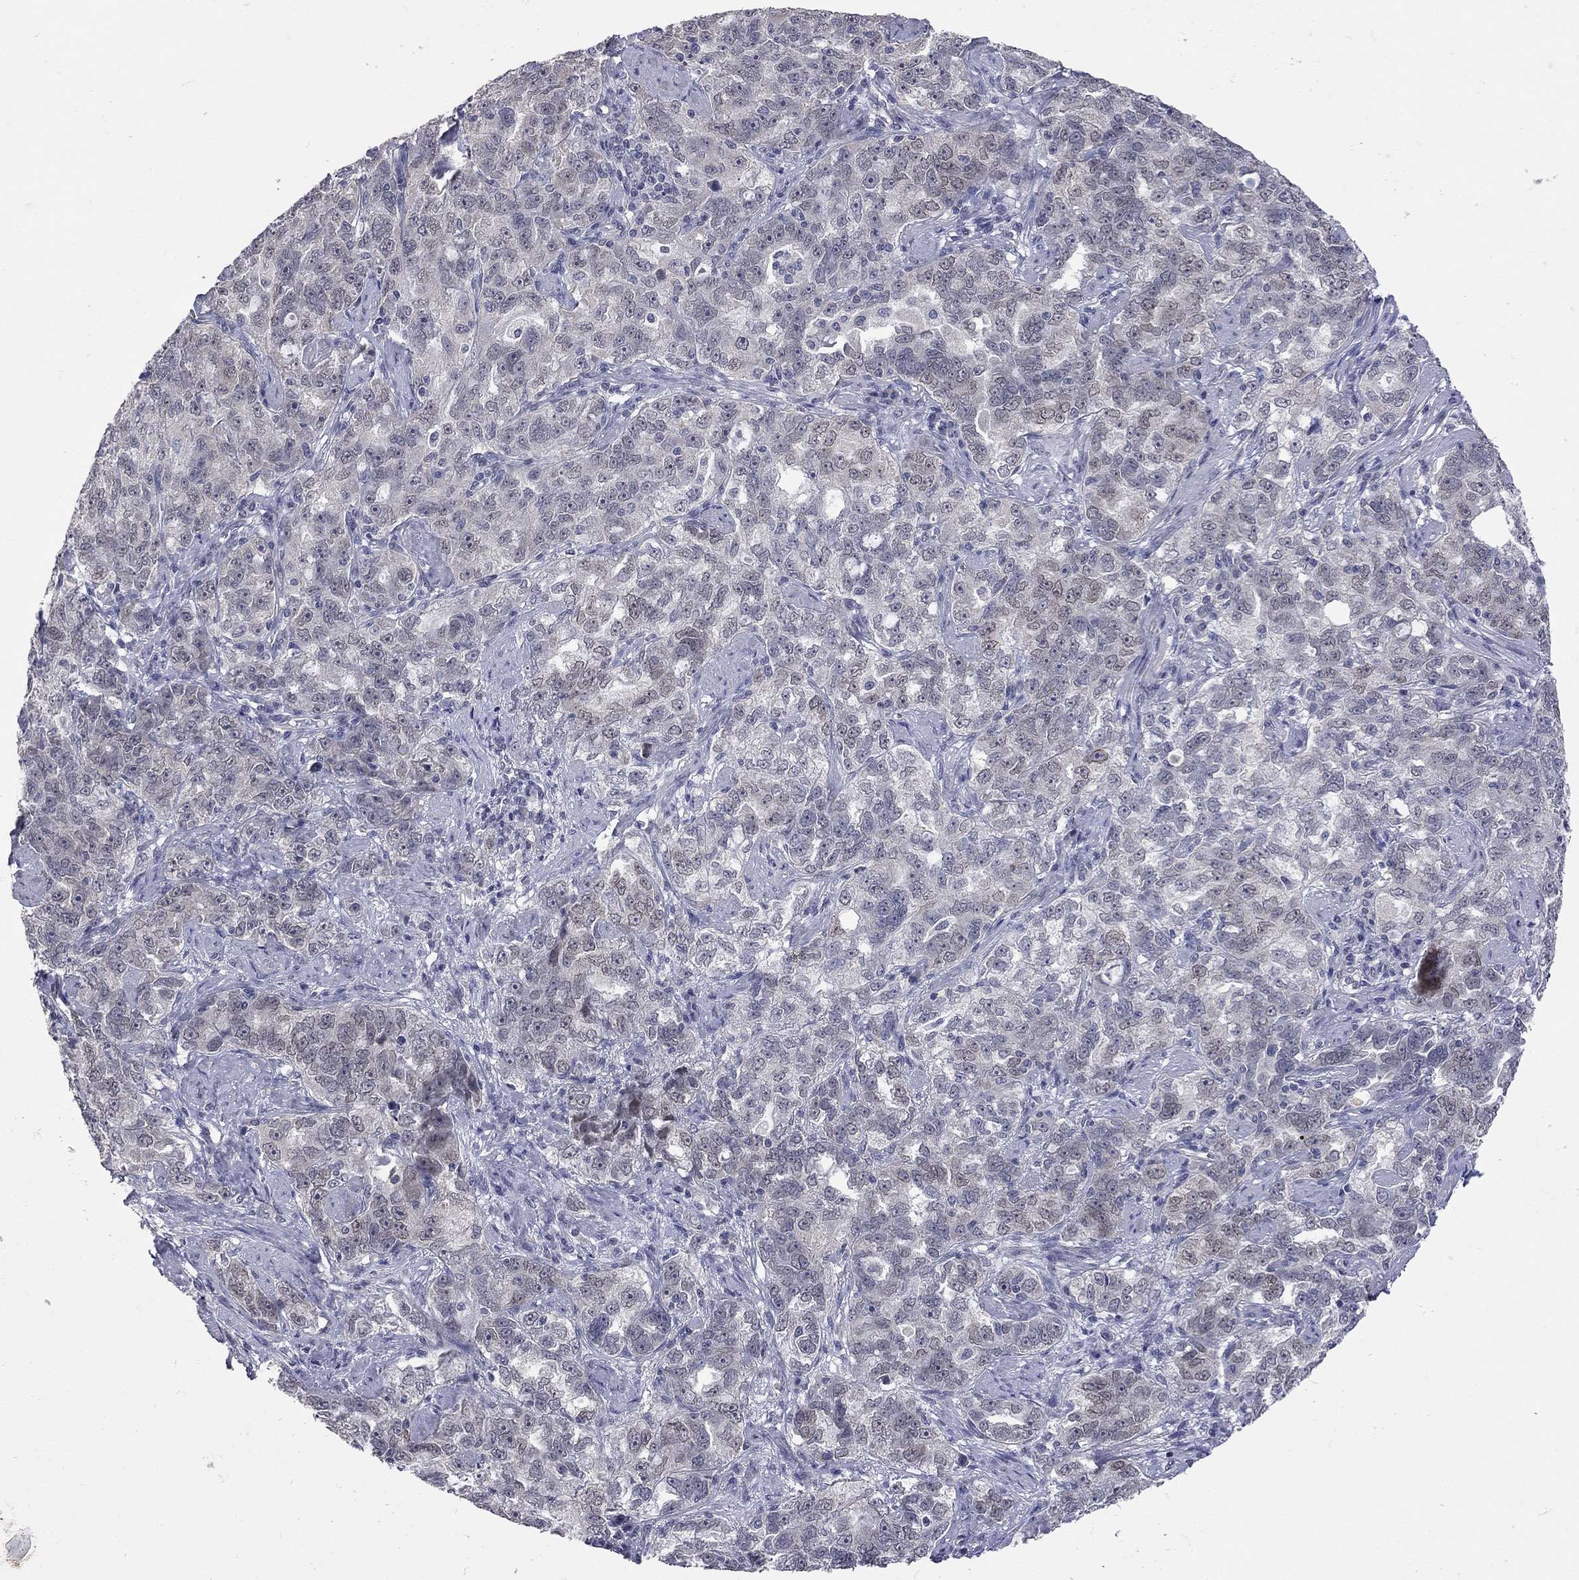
{"staining": {"intensity": "negative", "quantity": "none", "location": "none"}, "tissue": "ovarian cancer", "cell_type": "Tumor cells", "image_type": "cancer", "snomed": [{"axis": "morphology", "description": "Cystadenocarcinoma, serous, NOS"}, {"axis": "topography", "description": "Ovary"}], "caption": "Tumor cells show no significant protein expression in serous cystadenocarcinoma (ovarian). Nuclei are stained in blue.", "gene": "FABP12", "patient": {"sex": "female", "age": 51}}